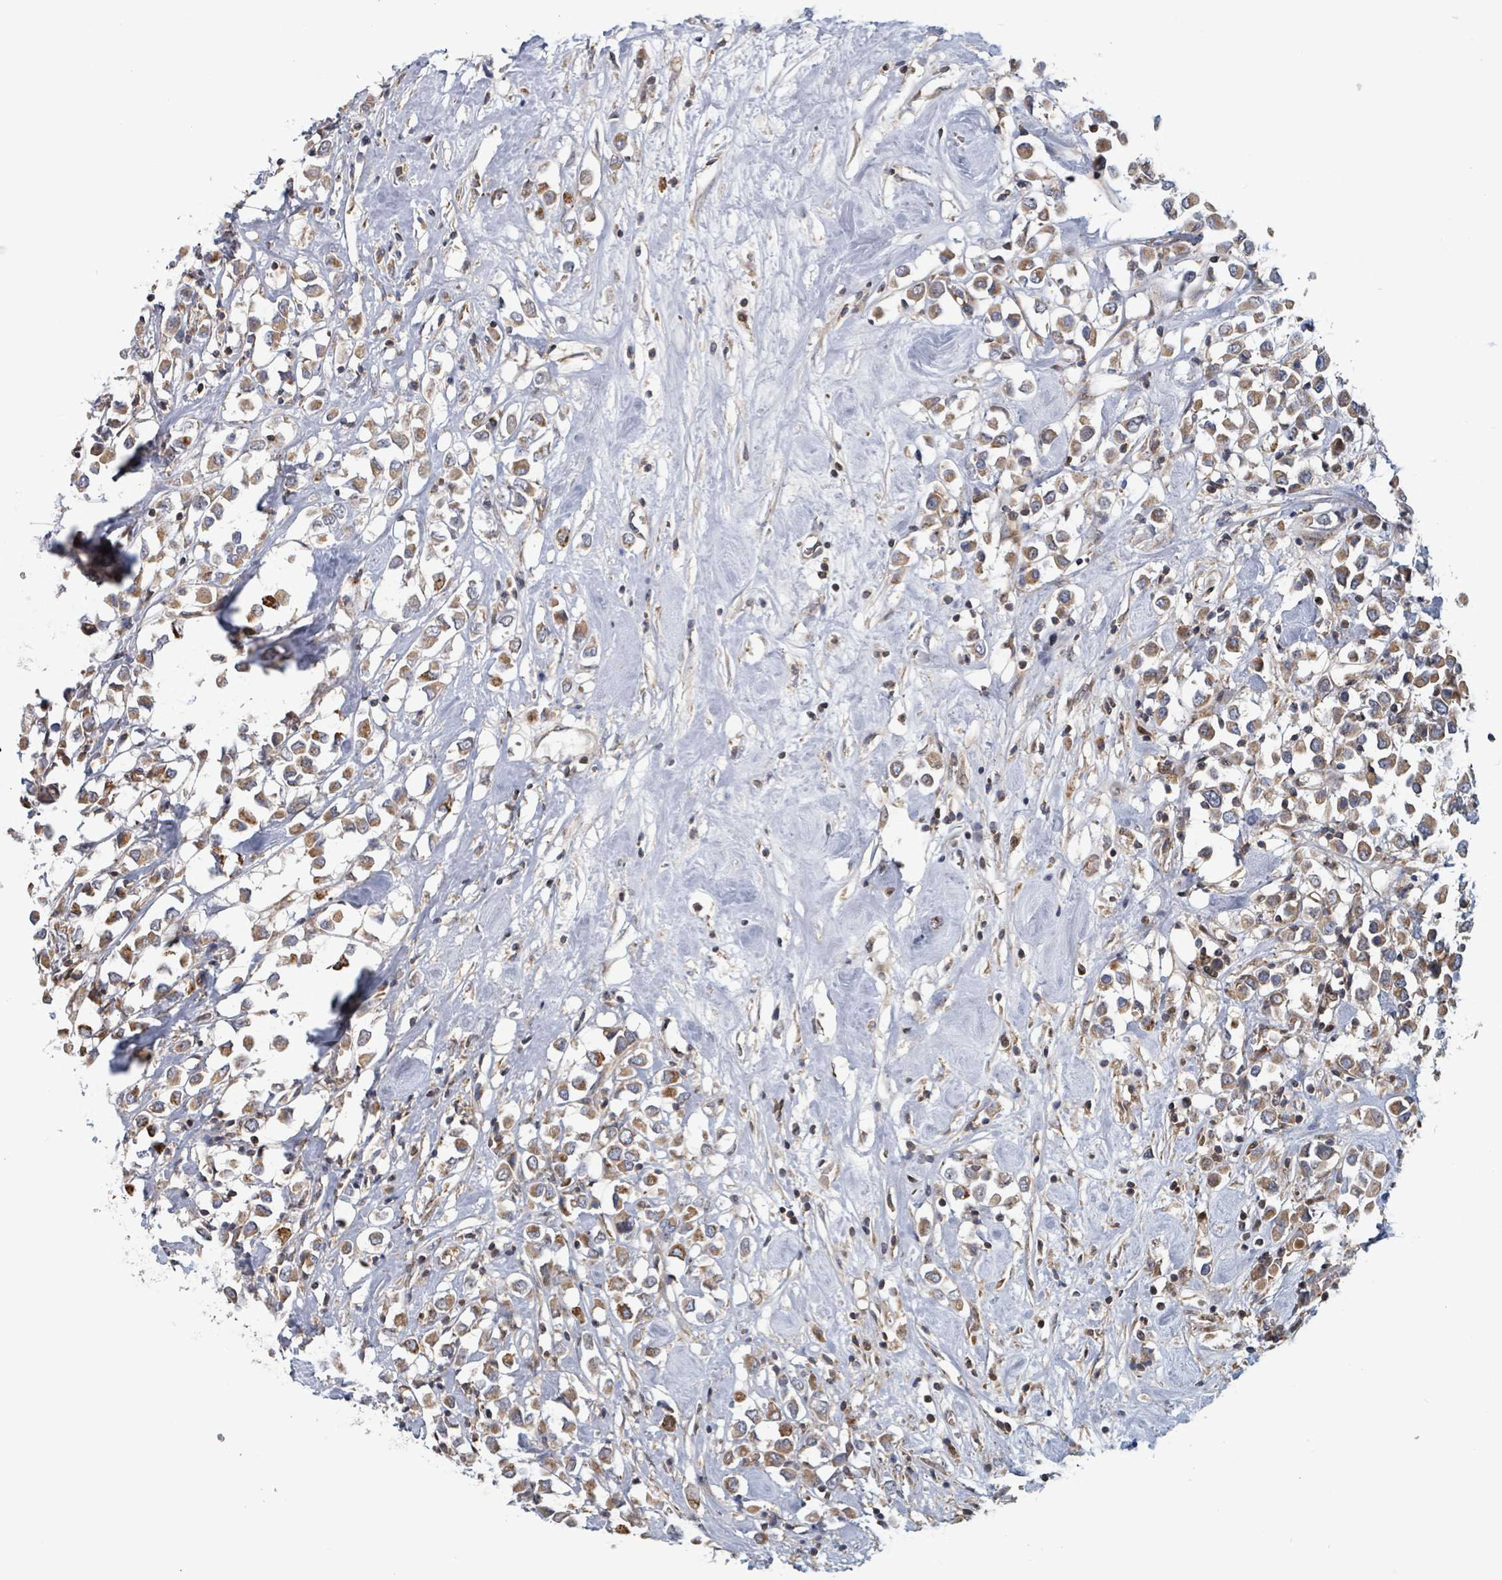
{"staining": {"intensity": "moderate", "quantity": ">75%", "location": "cytoplasmic/membranous"}, "tissue": "breast cancer", "cell_type": "Tumor cells", "image_type": "cancer", "snomed": [{"axis": "morphology", "description": "Duct carcinoma"}, {"axis": "topography", "description": "Breast"}], "caption": "The histopathology image reveals staining of infiltrating ductal carcinoma (breast), revealing moderate cytoplasmic/membranous protein positivity (brown color) within tumor cells.", "gene": "HIVEP1", "patient": {"sex": "female", "age": 61}}